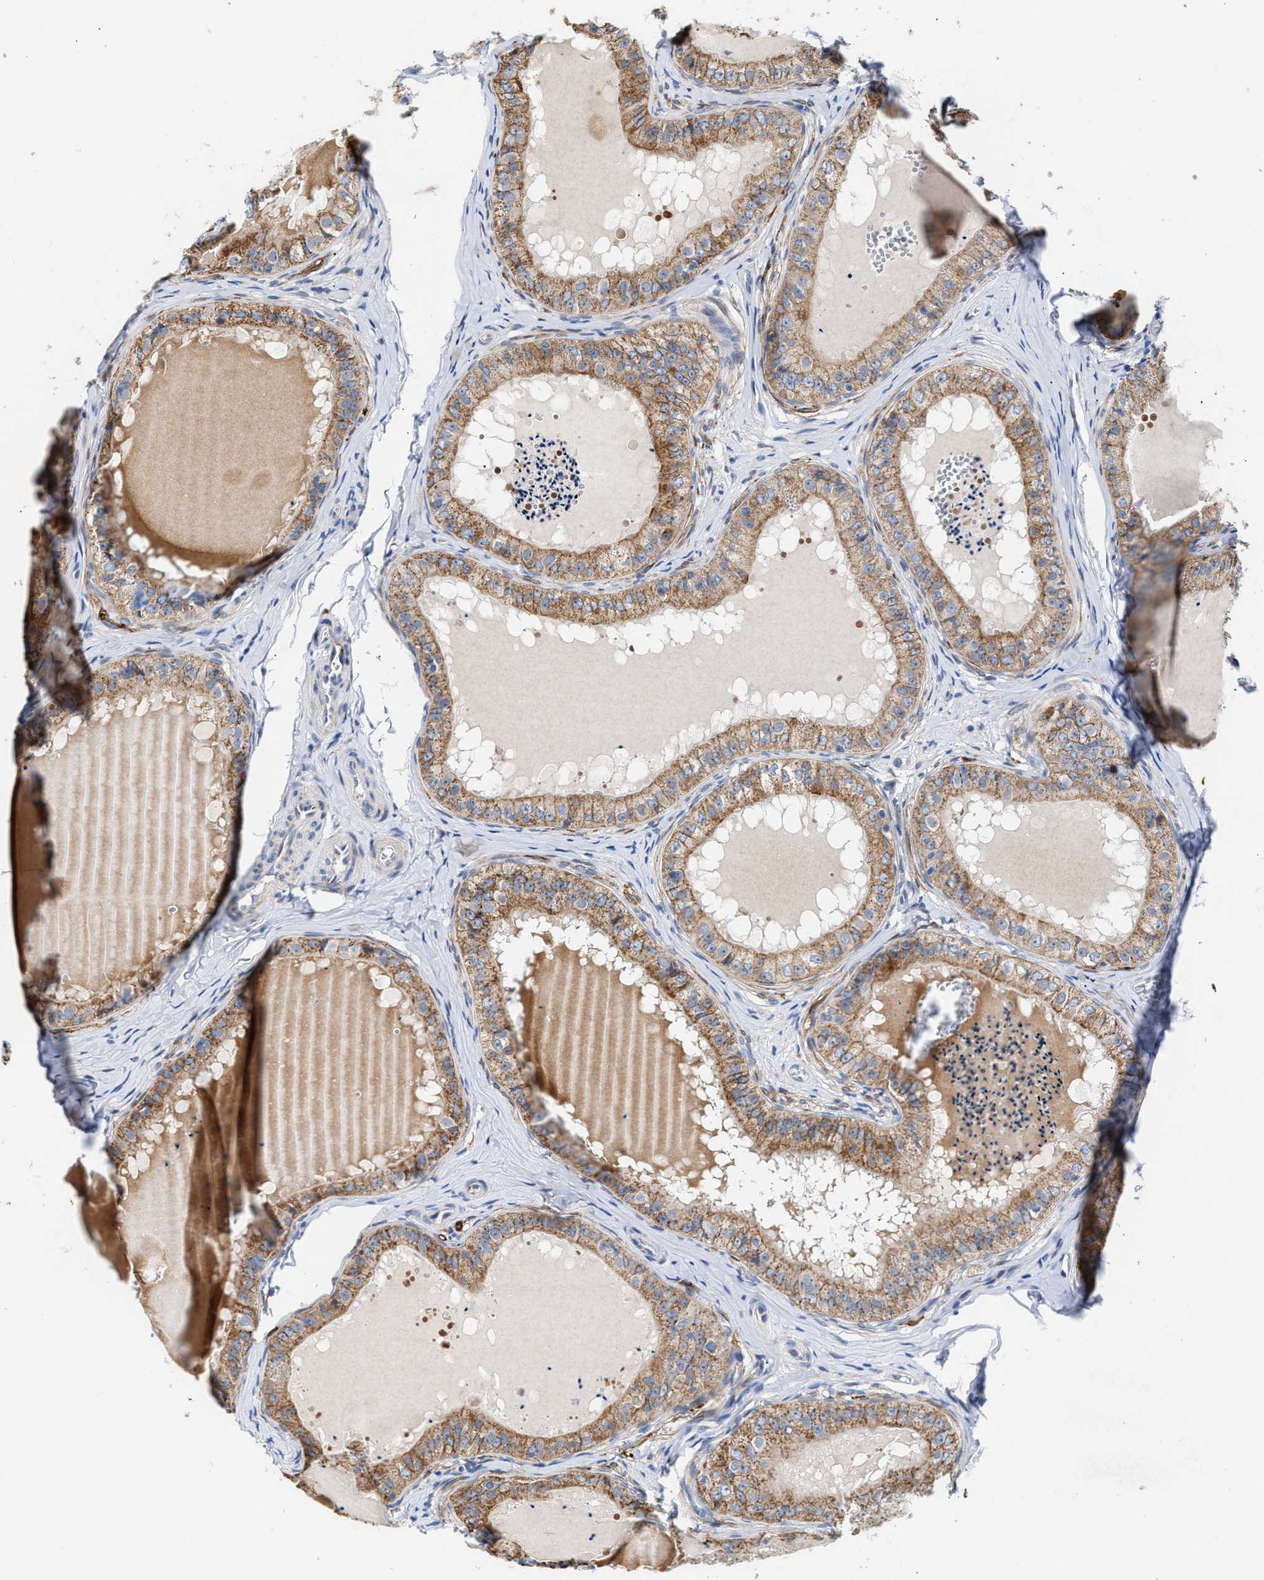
{"staining": {"intensity": "moderate", "quantity": "25%-75%", "location": "cytoplasmic/membranous"}, "tissue": "epididymis", "cell_type": "Glandular cells", "image_type": "normal", "snomed": [{"axis": "morphology", "description": "Normal tissue, NOS"}, {"axis": "topography", "description": "Epididymis"}], "caption": "Epididymis was stained to show a protein in brown. There is medium levels of moderate cytoplasmic/membranous positivity in approximately 25%-75% of glandular cells. (Stains: DAB in brown, nuclei in blue, Microscopy: brightfield microscopy at high magnification).", "gene": "JAG1", "patient": {"sex": "male", "age": 31}}